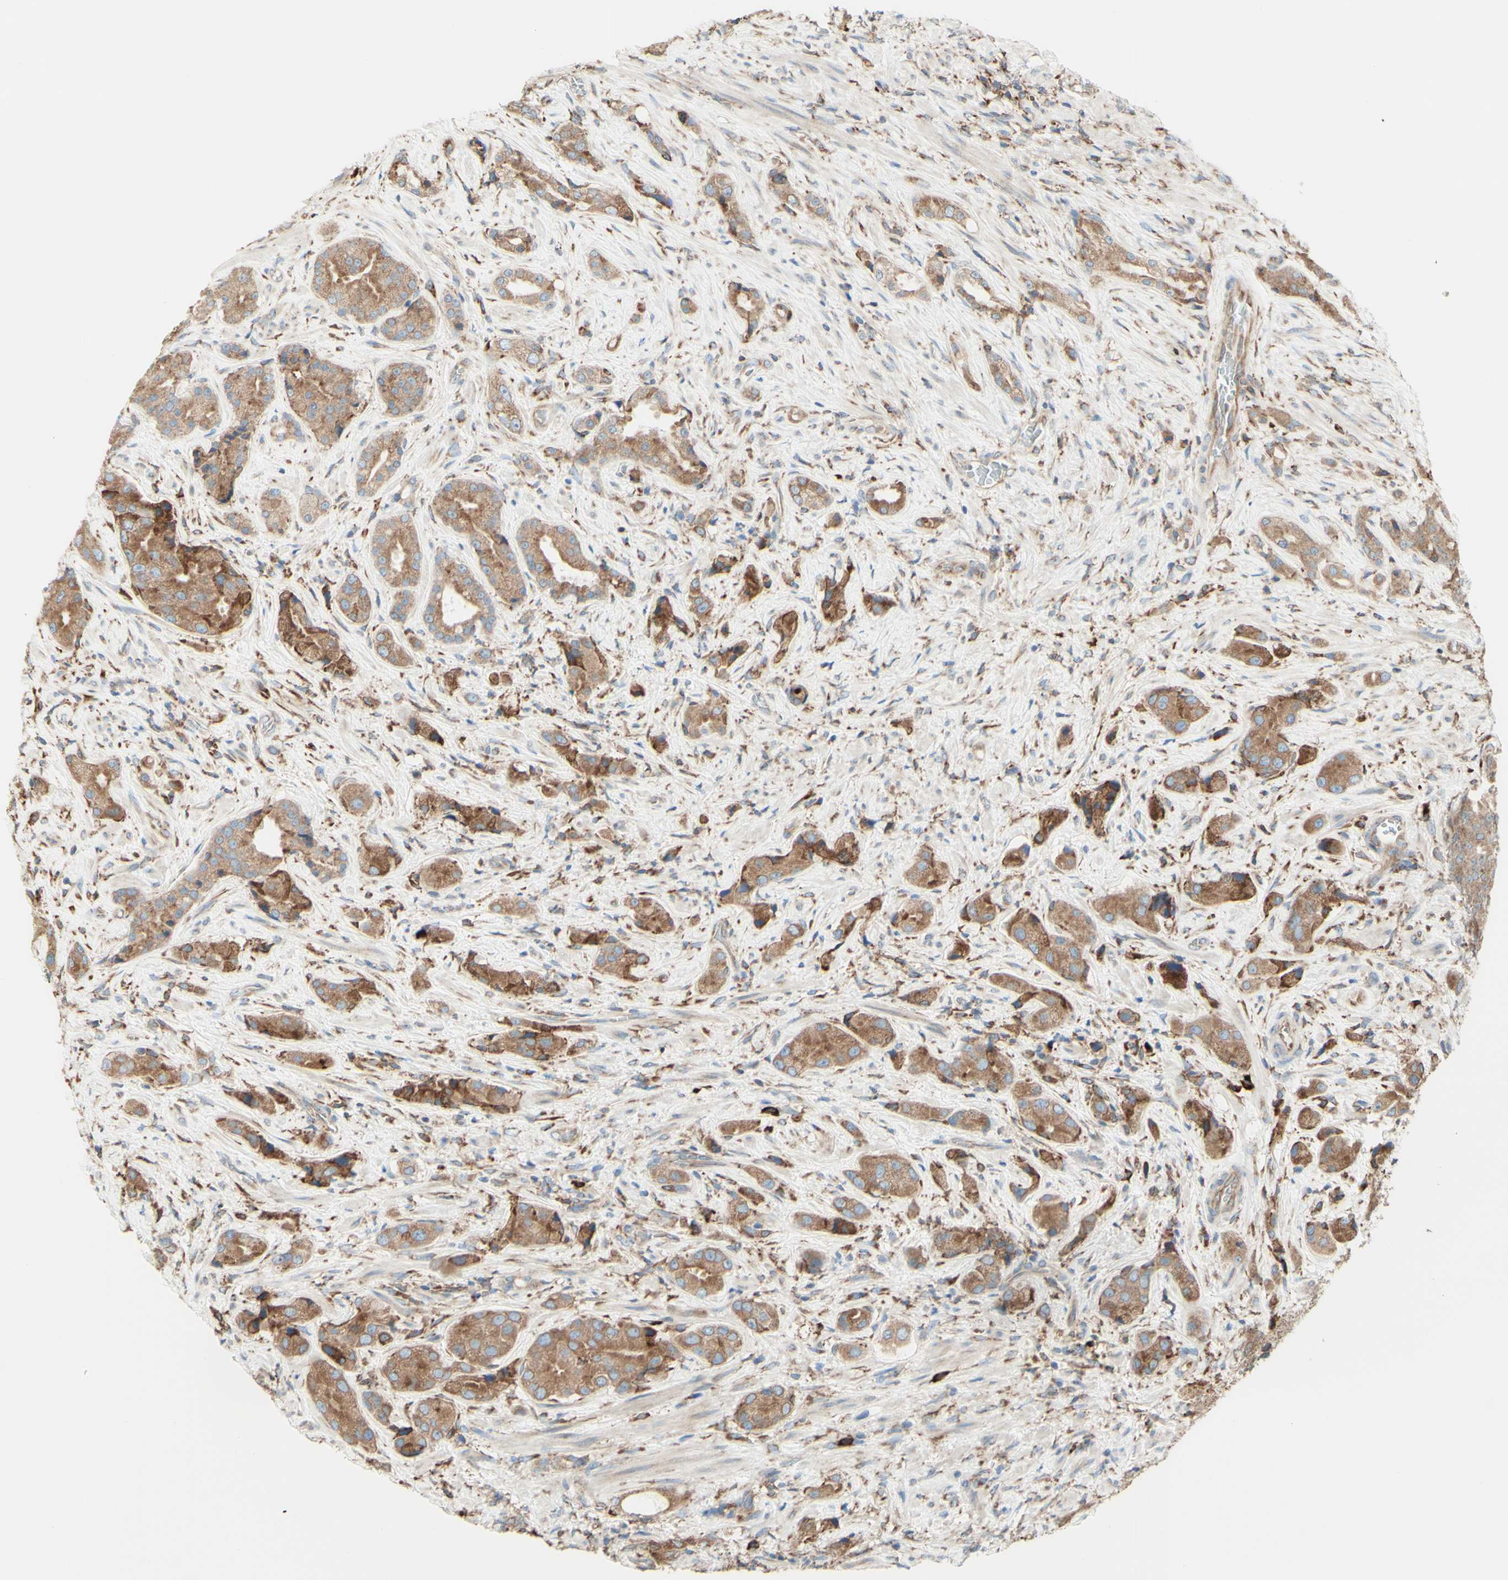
{"staining": {"intensity": "moderate", "quantity": ">75%", "location": "cytoplasmic/membranous"}, "tissue": "prostate cancer", "cell_type": "Tumor cells", "image_type": "cancer", "snomed": [{"axis": "morphology", "description": "Adenocarcinoma, High grade"}, {"axis": "topography", "description": "Prostate"}], "caption": "Protein analysis of prostate cancer tissue shows moderate cytoplasmic/membranous expression in approximately >75% of tumor cells.", "gene": "DNAJB11", "patient": {"sex": "male", "age": 71}}